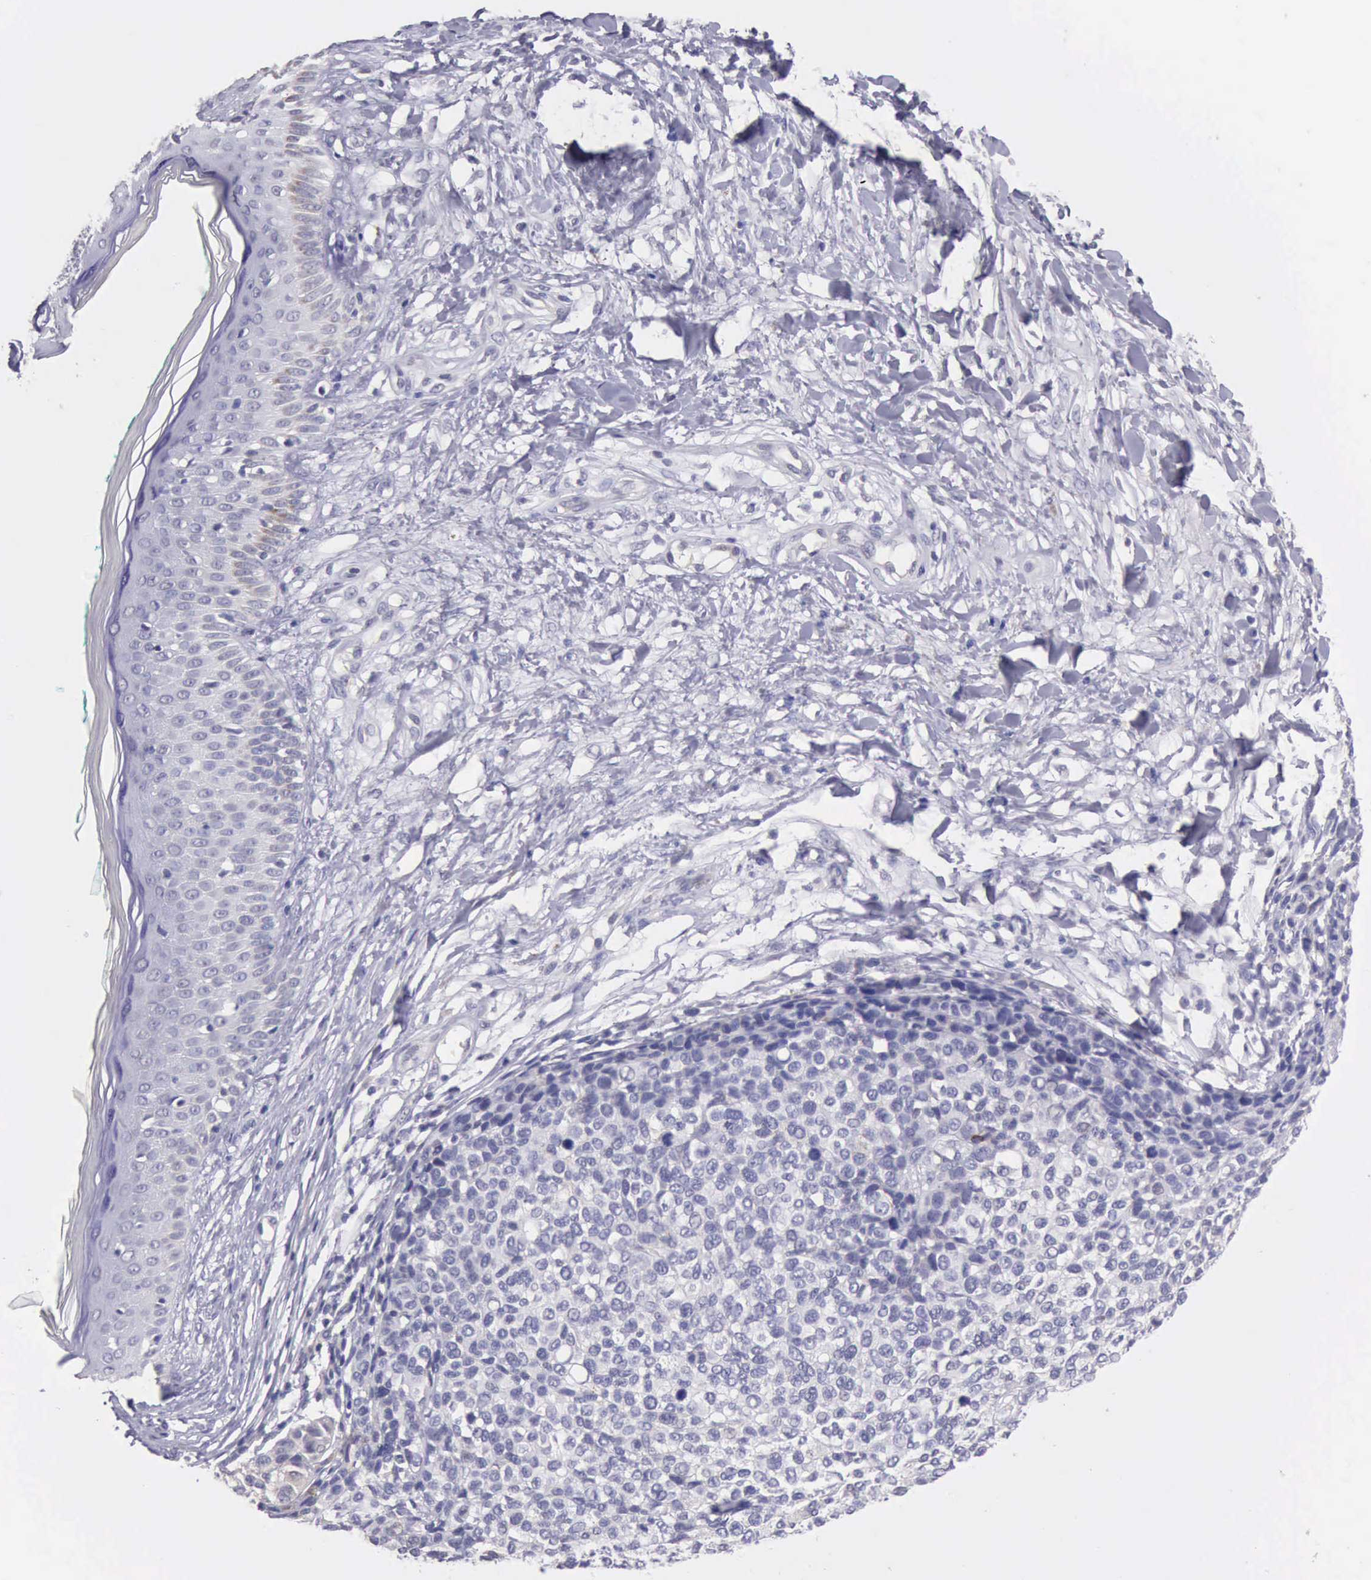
{"staining": {"intensity": "negative", "quantity": "none", "location": "none"}, "tissue": "melanoma", "cell_type": "Tumor cells", "image_type": "cancer", "snomed": [{"axis": "morphology", "description": "Malignant melanoma, NOS"}, {"axis": "topography", "description": "Skin"}], "caption": "Immunohistochemistry image of human melanoma stained for a protein (brown), which demonstrates no expression in tumor cells. (Immunohistochemistry, brightfield microscopy, high magnification).", "gene": "KCND1", "patient": {"sex": "female", "age": 85}}